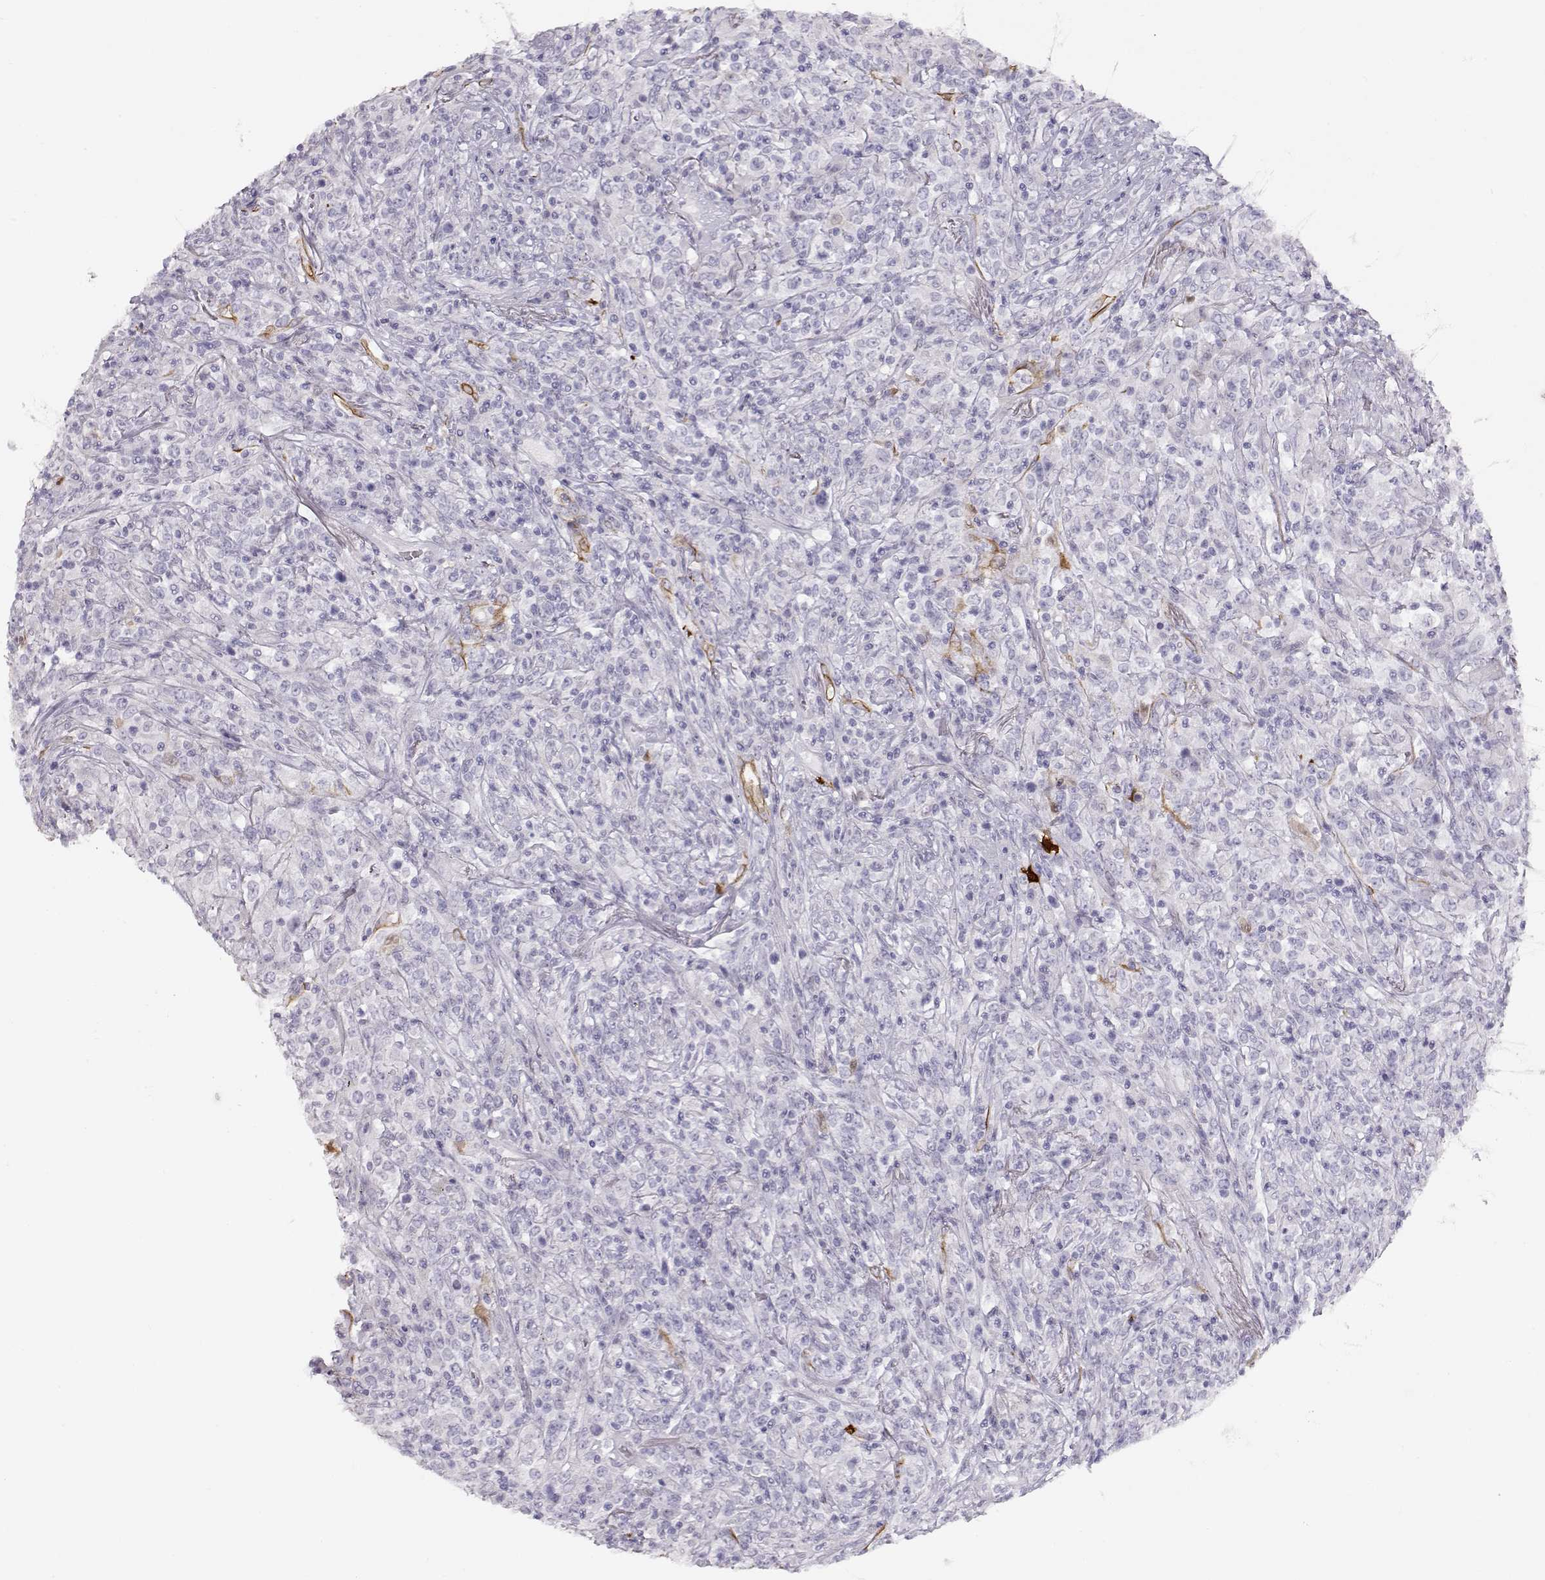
{"staining": {"intensity": "negative", "quantity": "none", "location": "none"}, "tissue": "lymphoma", "cell_type": "Tumor cells", "image_type": "cancer", "snomed": [{"axis": "morphology", "description": "Malignant lymphoma, non-Hodgkin's type, High grade"}, {"axis": "topography", "description": "Lung"}], "caption": "Immunohistochemistry of high-grade malignant lymphoma, non-Hodgkin's type exhibits no expression in tumor cells.", "gene": "S100B", "patient": {"sex": "male", "age": 79}}